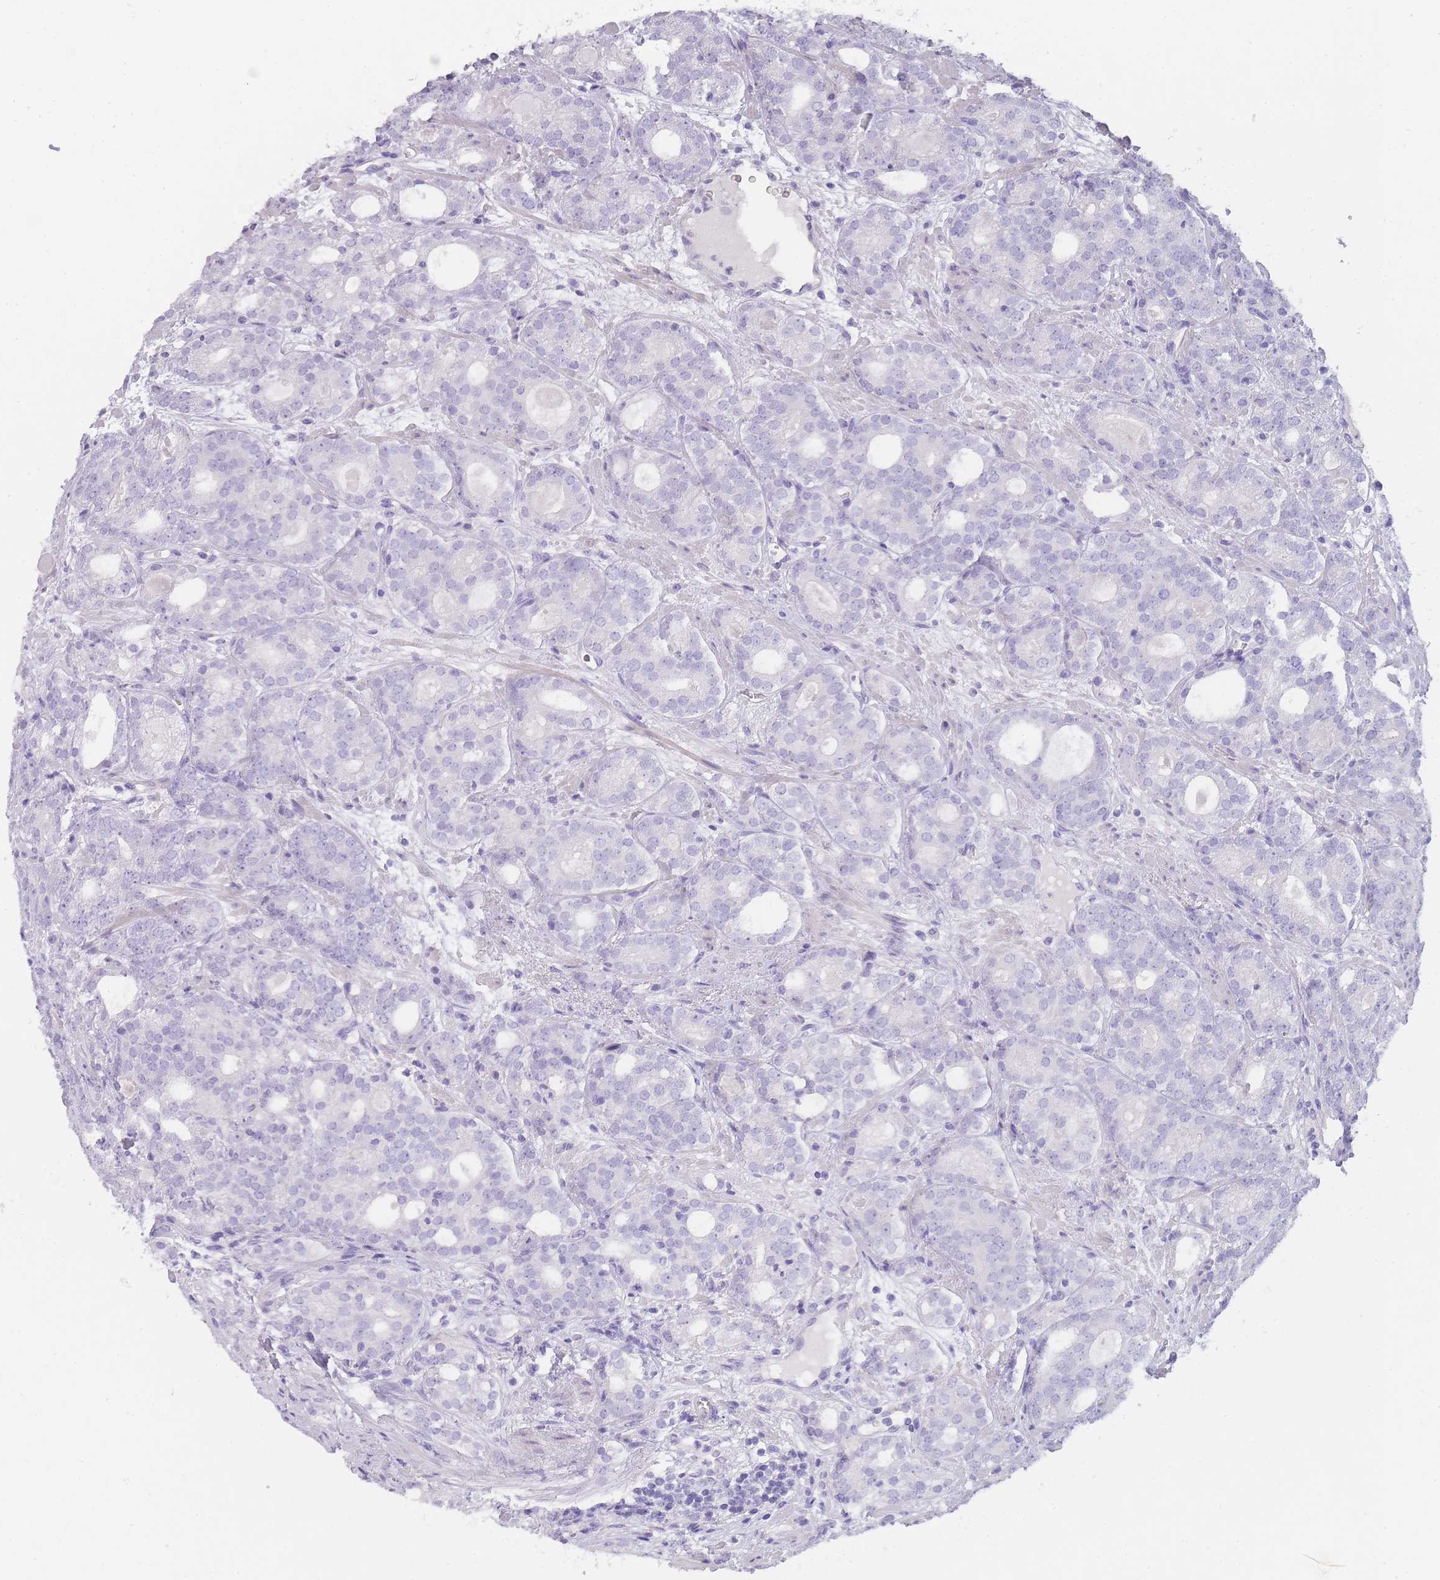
{"staining": {"intensity": "negative", "quantity": "none", "location": "none"}, "tissue": "prostate cancer", "cell_type": "Tumor cells", "image_type": "cancer", "snomed": [{"axis": "morphology", "description": "Adenocarcinoma, High grade"}, {"axis": "topography", "description": "Prostate"}], "caption": "IHC histopathology image of neoplastic tissue: human prostate adenocarcinoma (high-grade) stained with DAB exhibits no significant protein staining in tumor cells. The staining was performed using DAB (3,3'-diaminobenzidine) to visualize the protein expression in brown, while the nuclei were stained in blue with hematoxylin (Magnification: 20x).", "gene": "TCP11", "patient": {"sex": "male", "age": 64}}